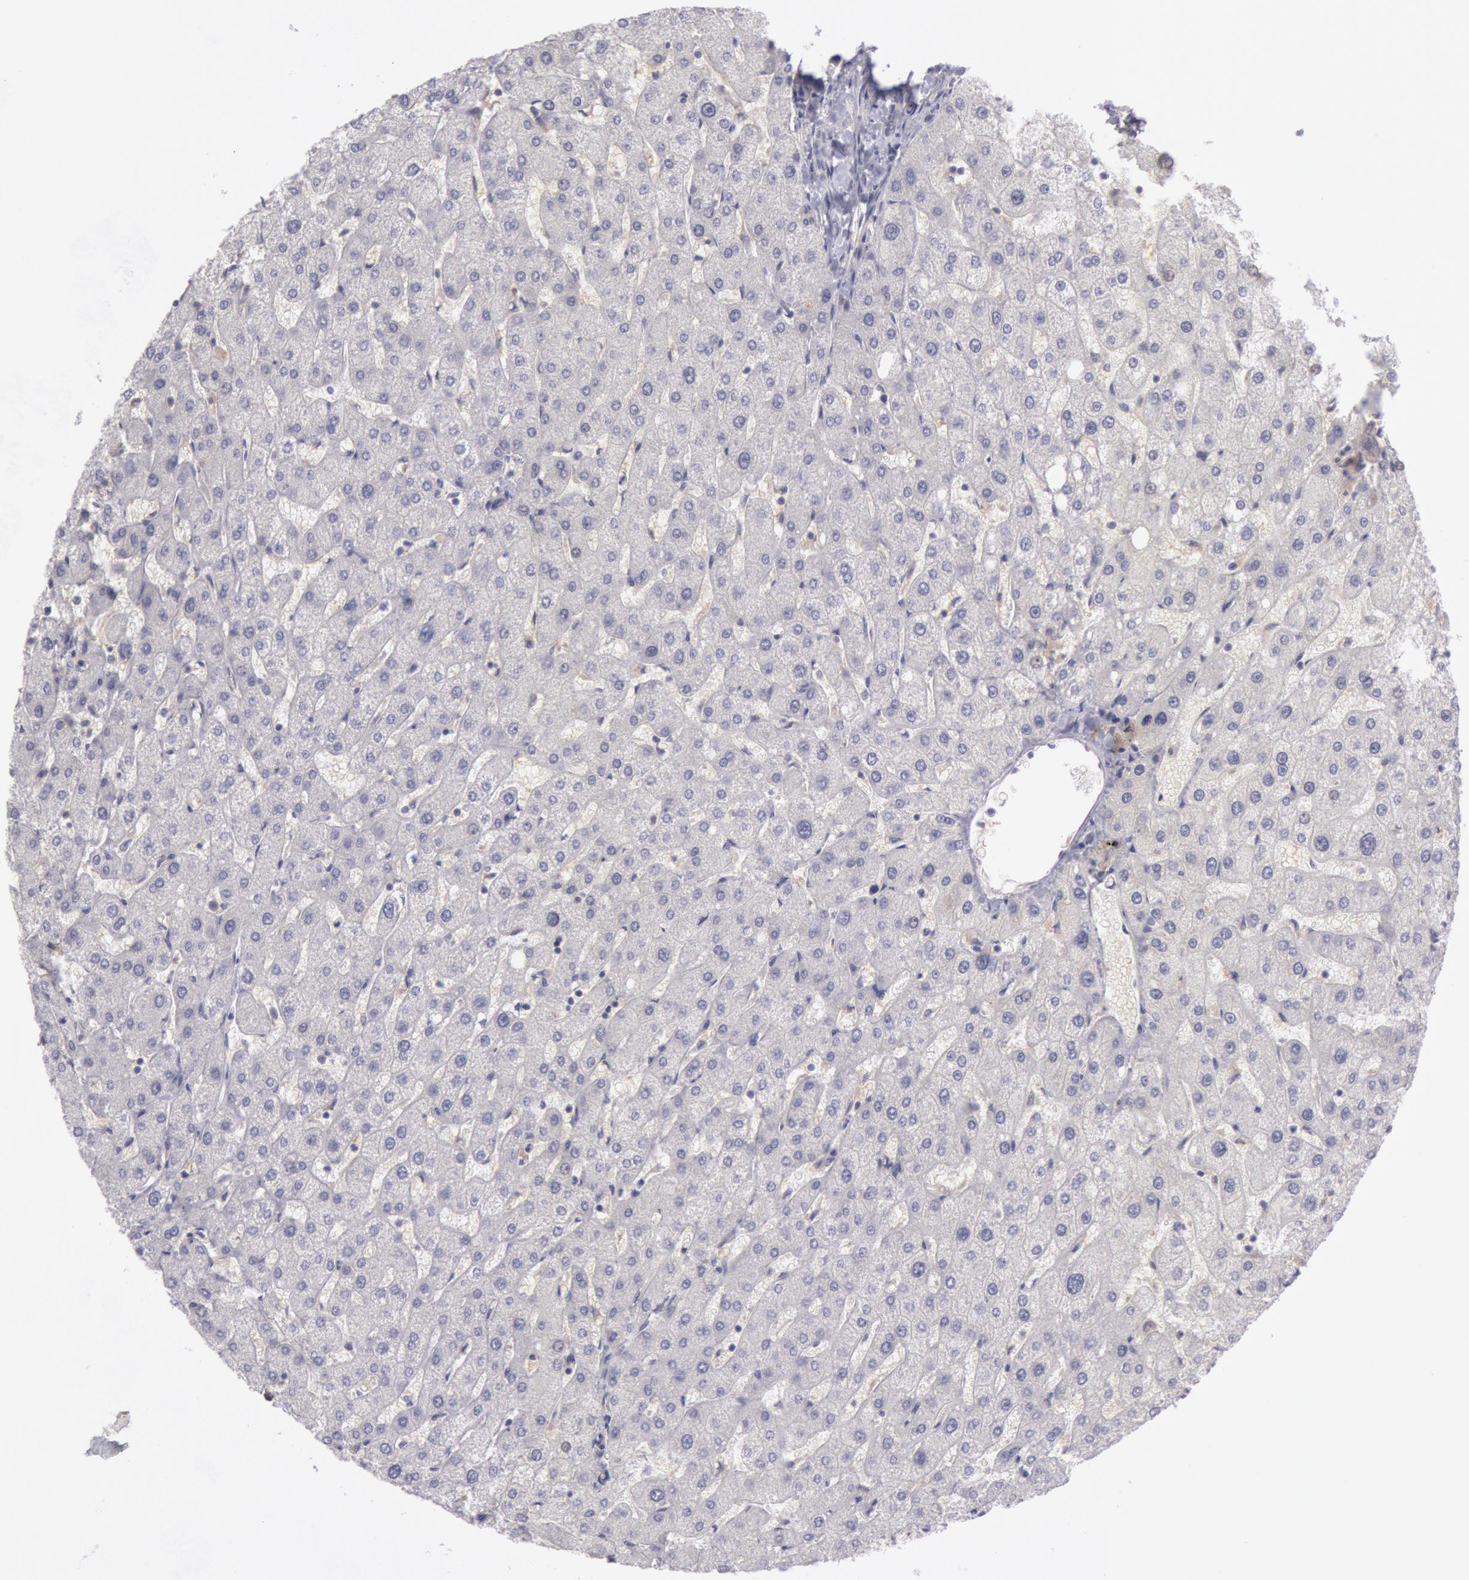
{"staining": {"intensity": "negative", "quantity": "none", "location": "none"}, "tissue": "liver", "cell_type": "Cholangiocytes", "image_type": "normal", "snomed": [{"axis": "morphology", "description": "Normal tissue, NOS"}, {"axis": "topography", "description": "Liver"}], "caption": "High power microscopy image of an immunohistochemistry photomicrograph of normal liver, revealing no significant staining in cholangiocytes. (DAB immunohistochemistry with hematoxylin counter stain).", "gene": "IKBKB", "patient": {"sex": "male", "age": 67}}